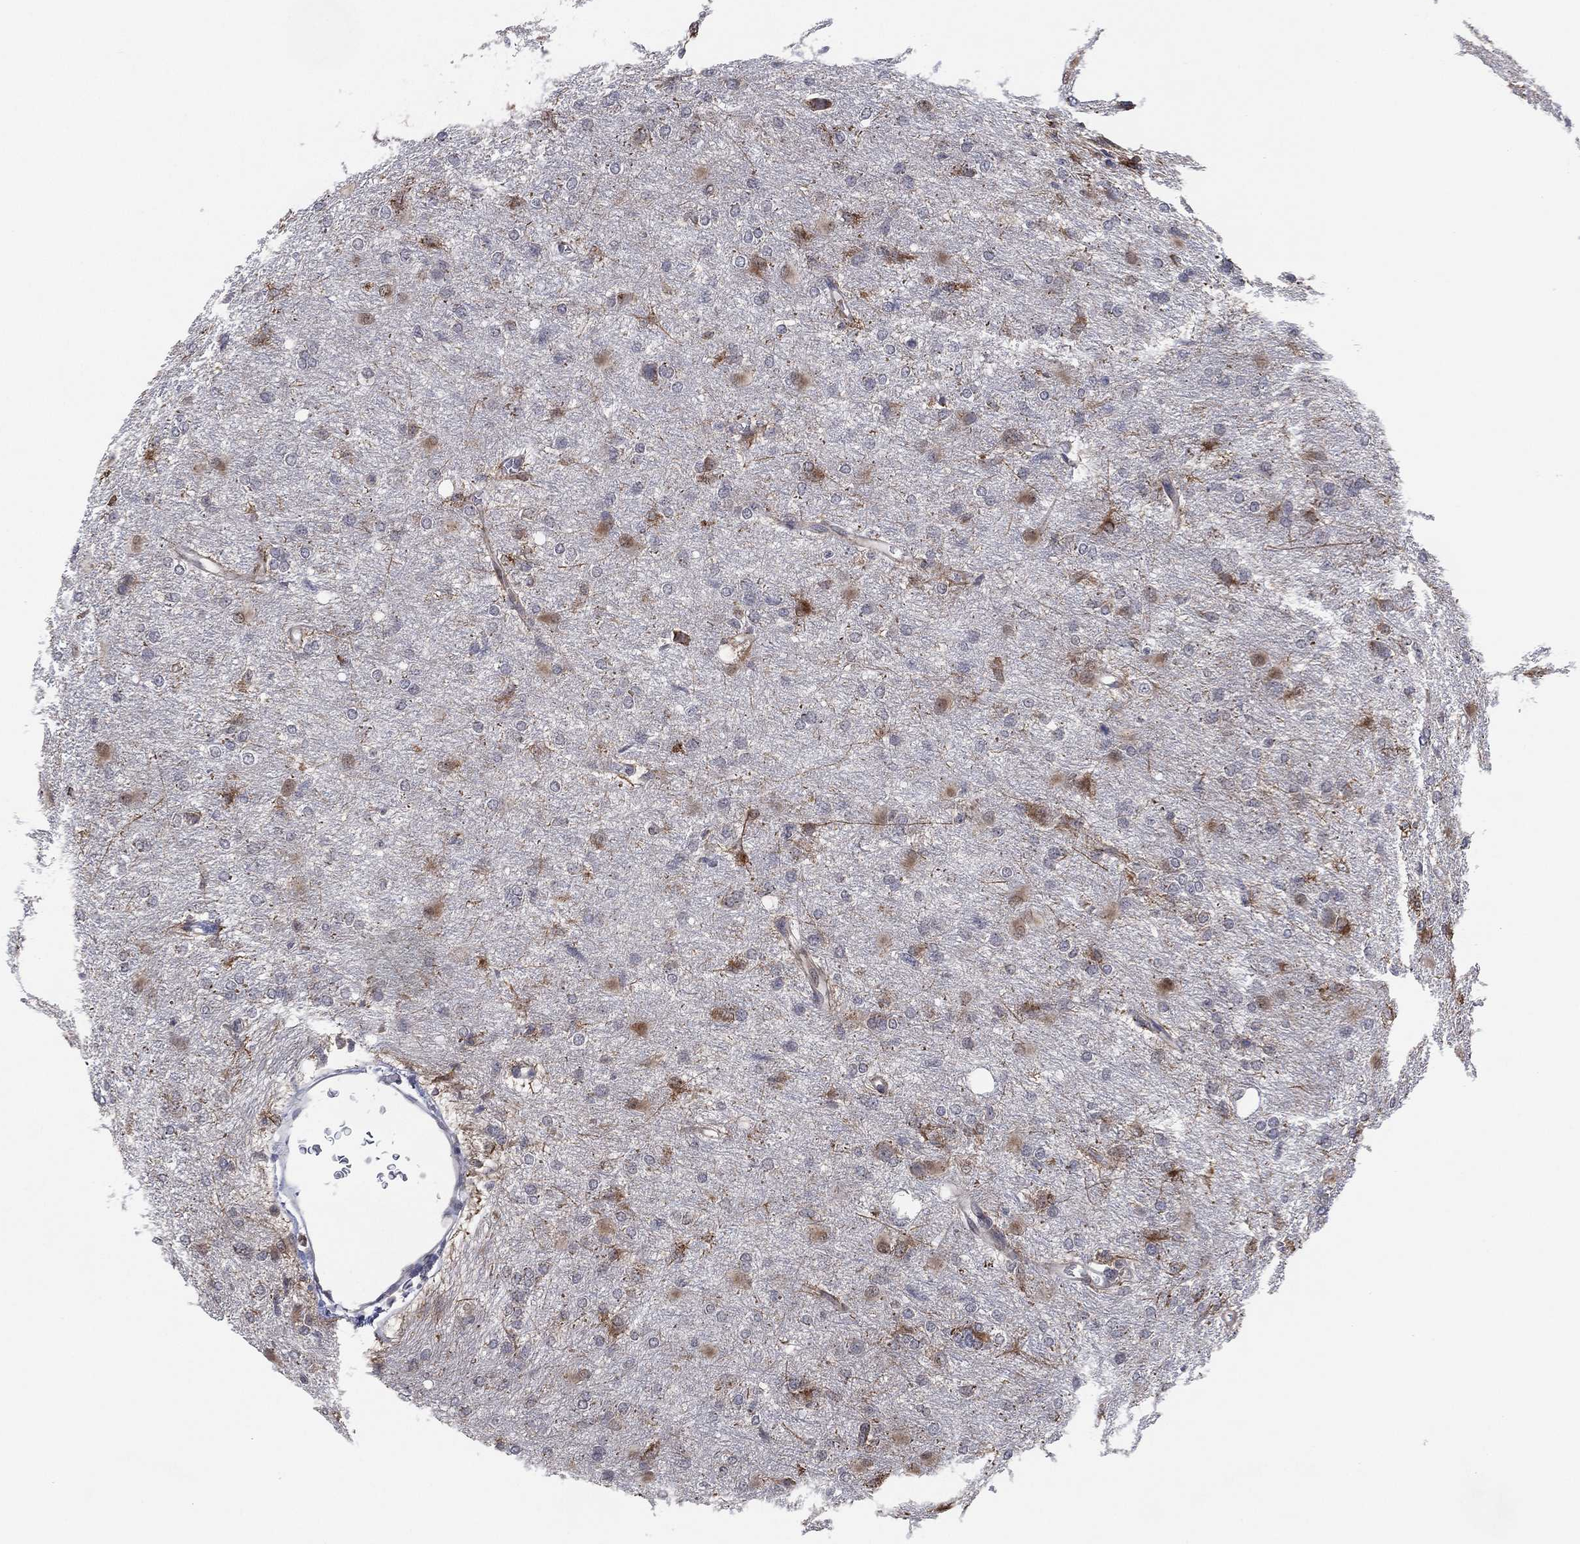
{"staining": {"intensity": "negative", "quantity": "none", "location": "none"}, "tissue": "glioma", "cell_type": "Tumor cells", "image_type": "cancer", "snomed": [{"axis": "morphology", "description": "Glioma, malignant, High grade"}, {"axis": "topography", "description": "Brain"}], "caption": "Immunohistochemistry of malignant glioma (high-grade) shows no expression in tumor cells.", "gene": "FAM104A", "patient": {"sex": "male", "age": 68}}